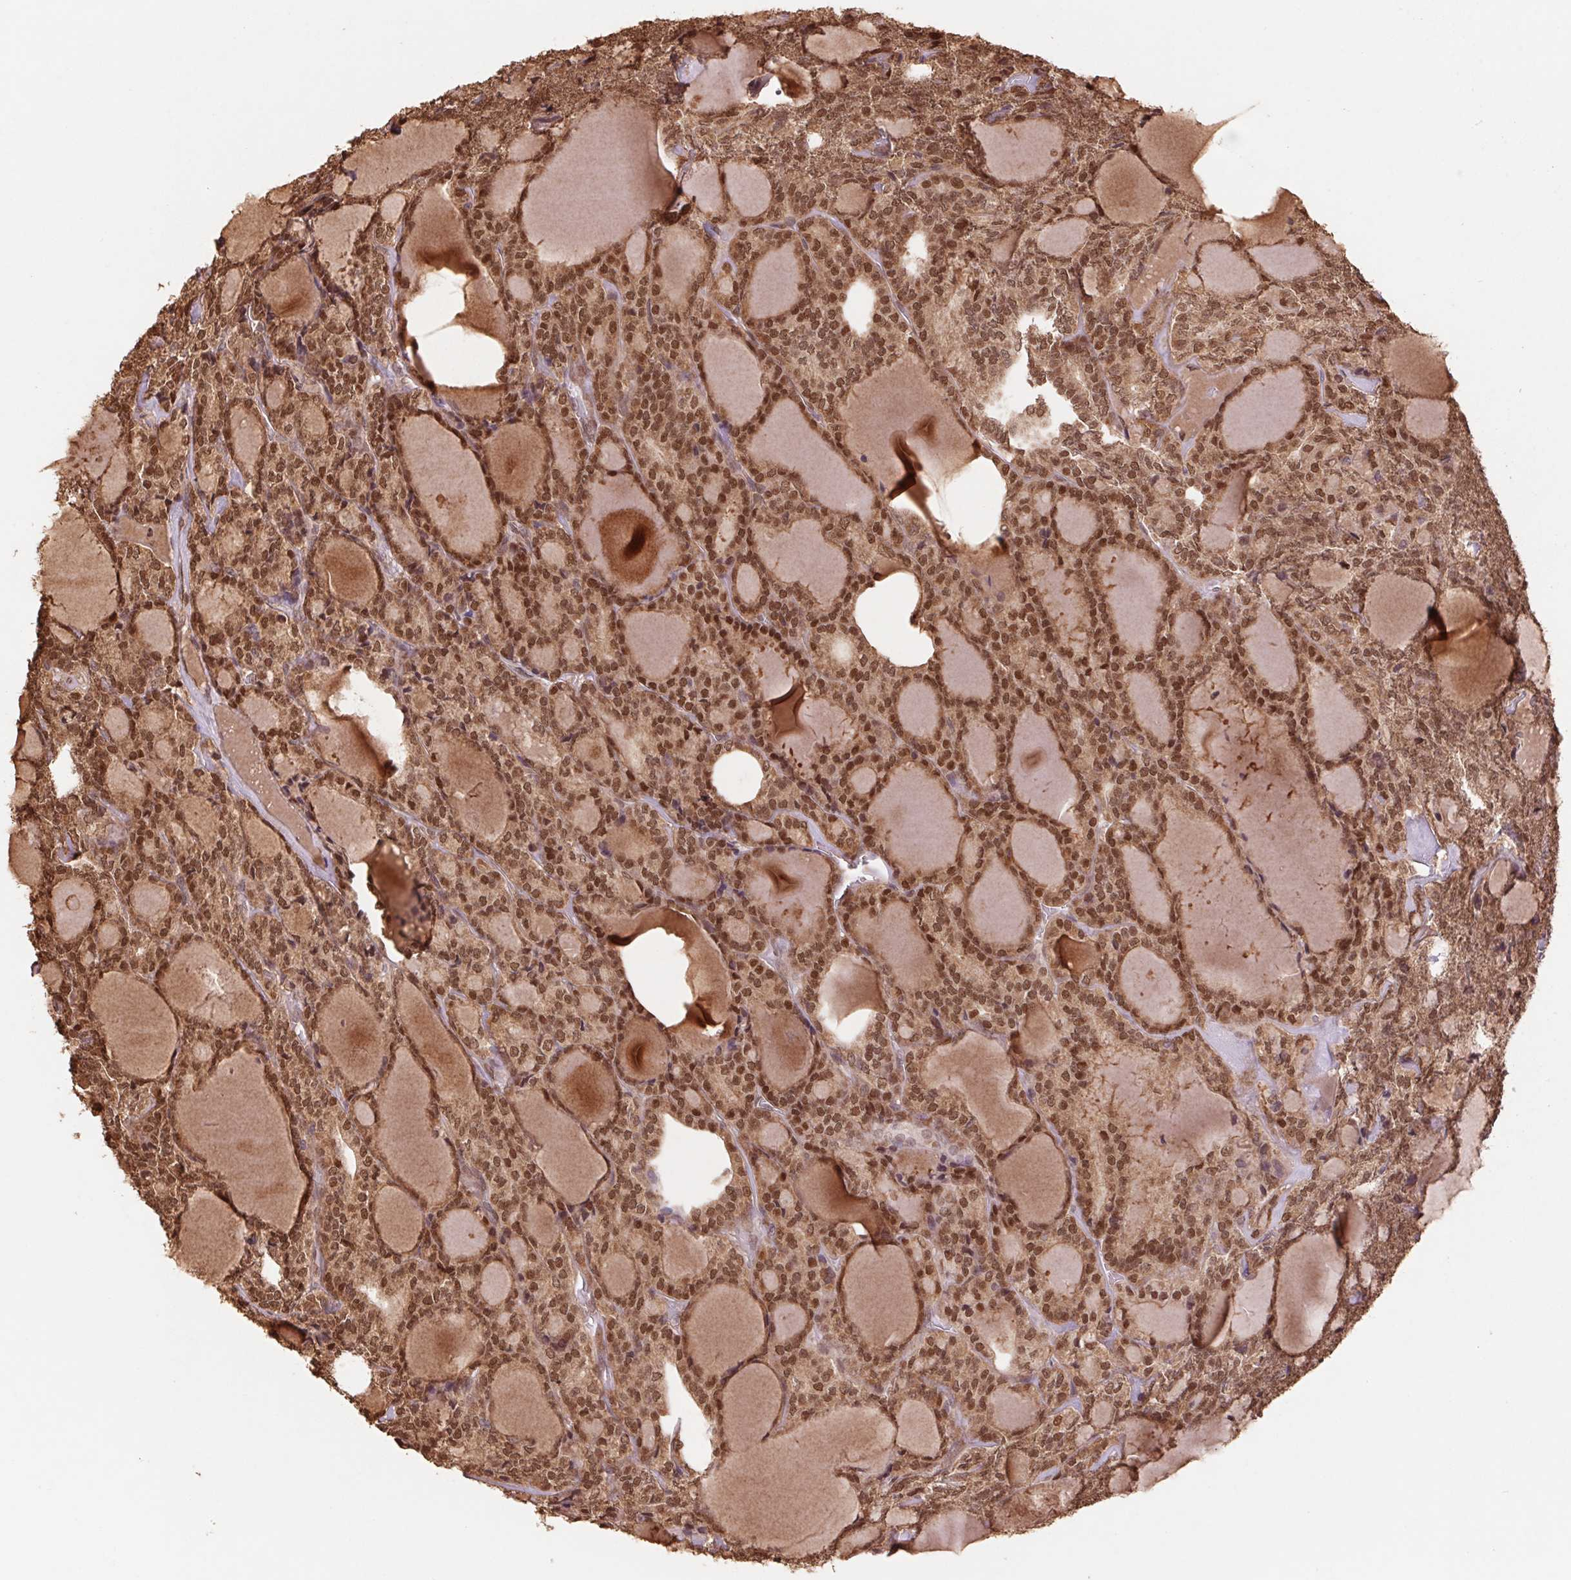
{"staining": {"intensity": "moderate", "quantity": ">75%", "location": "cytoplasmic/membranous,nuclear"}, "tissue": "thyroid cancer", "cell_type": "Tumor cells", "image_type": "cancer", "snomed": [{"axis": "morphology", "description": "Follicular adenoma carcinoma, NOS"}, {"axis": "topography", "description": "Thyroid gland"}], "caption": "An image of human thyroid follicular adenoma carcinoma stained for a protein shows moderate cytoplasmic/membranous and nuclear brown staining in tumor cells. (Stains: DAB in brown, nuclei in blue, Microscopy: brightfield microscopy at high magnification).", "gene": "CUTA", "patient": {"sex": "male", "age": 74}}